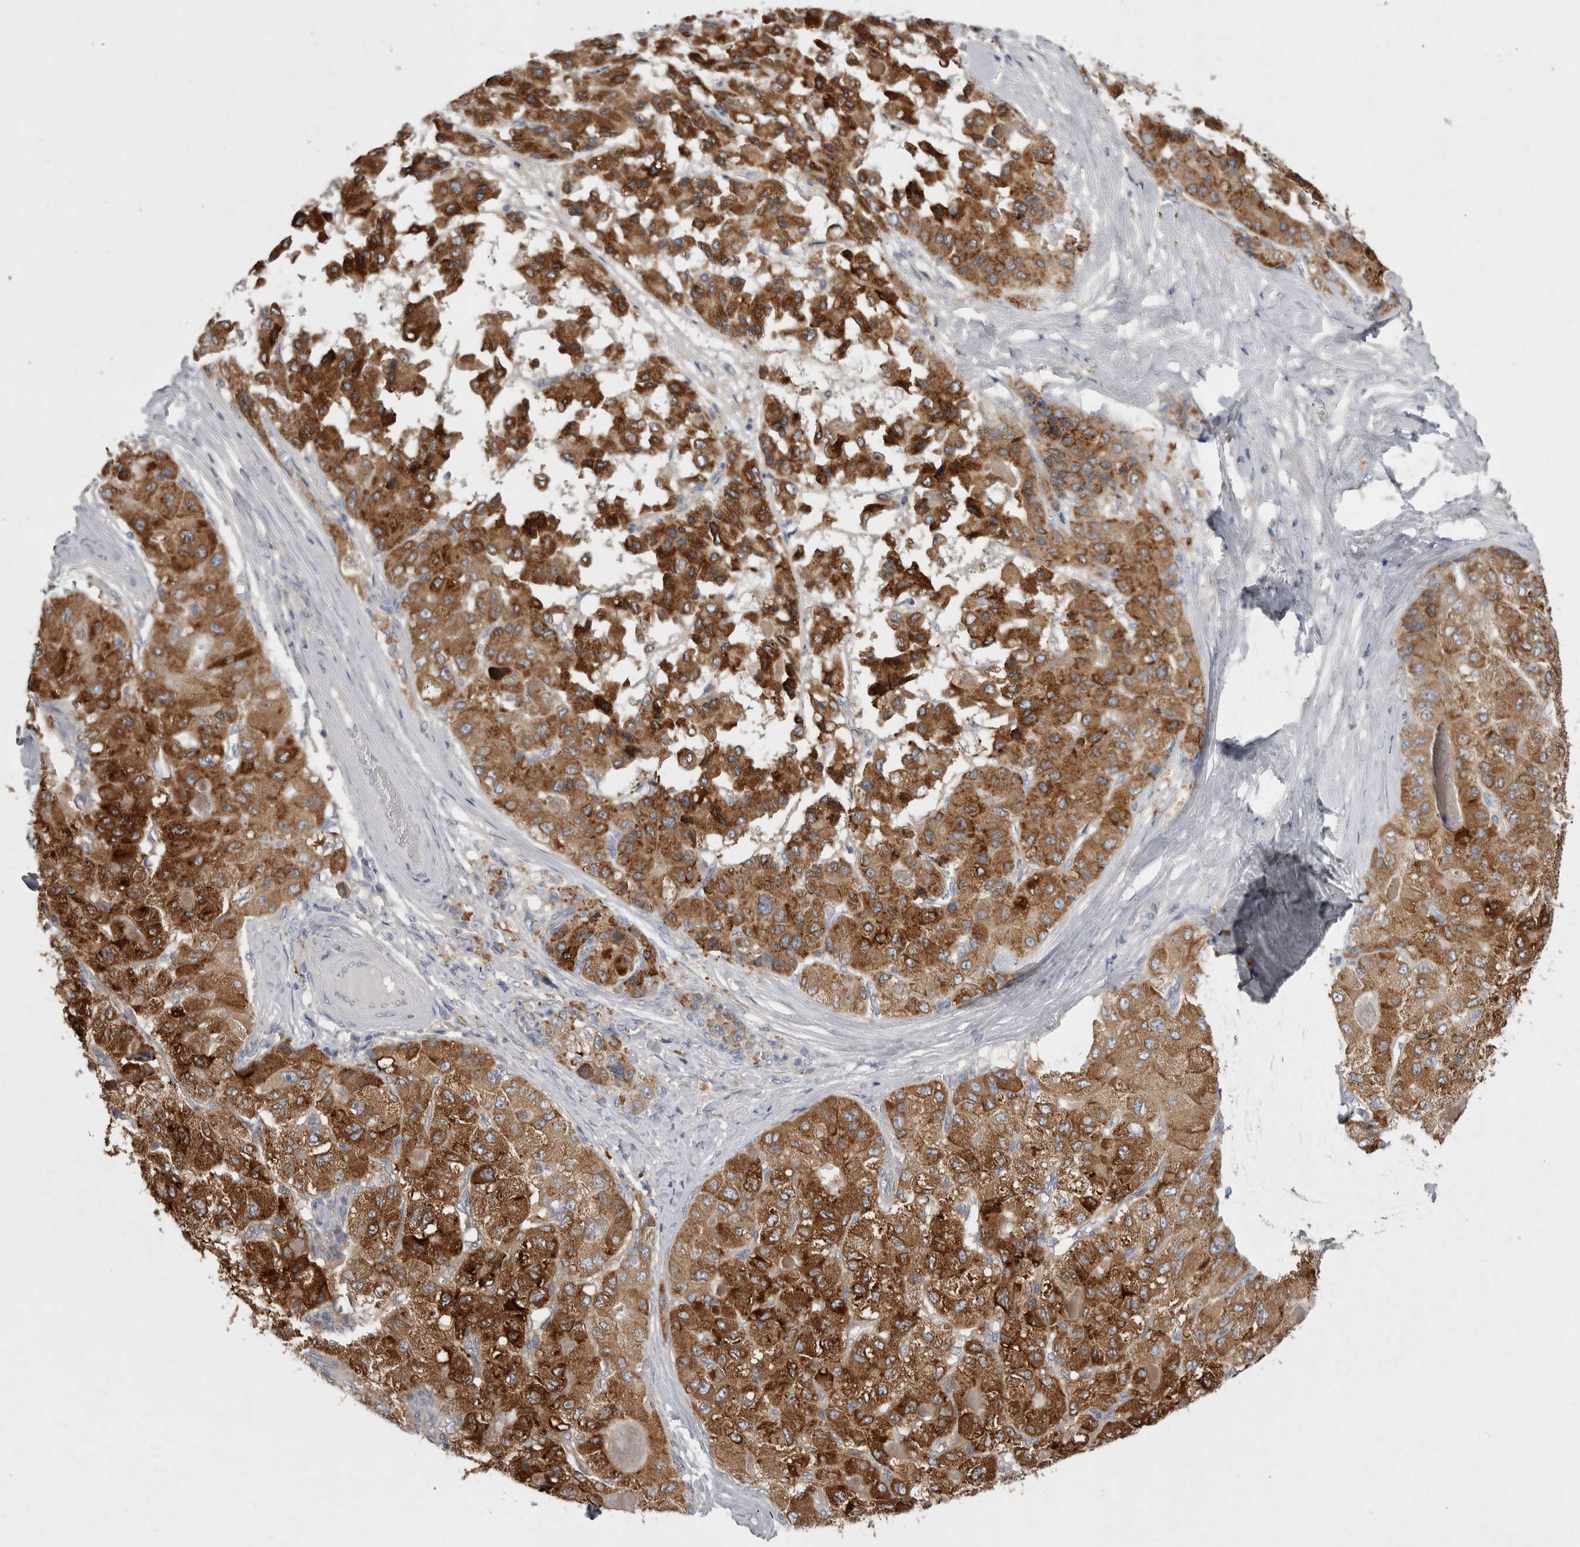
{"staining": {"intensity": "strong", "quantity": ">75%", "location": "cytoplasmic/membranous"}, "tissue": "liver cancer", "cell_type": "Tumor cells", "image_type": "cancer", "snomed": [{"axis": "morphology", "description": "Carcinoma, Hepatocellular, NOS"}, {"axis": "topography", "description": "Liver"}], "caption": "Liver hepatocellular carcinoma tissue exhibits strong cytoplasmic/membranous staining in about >75% of tumor cells", "gene": "LRRC40", "patient": {"sex": "male", "age": 80}}